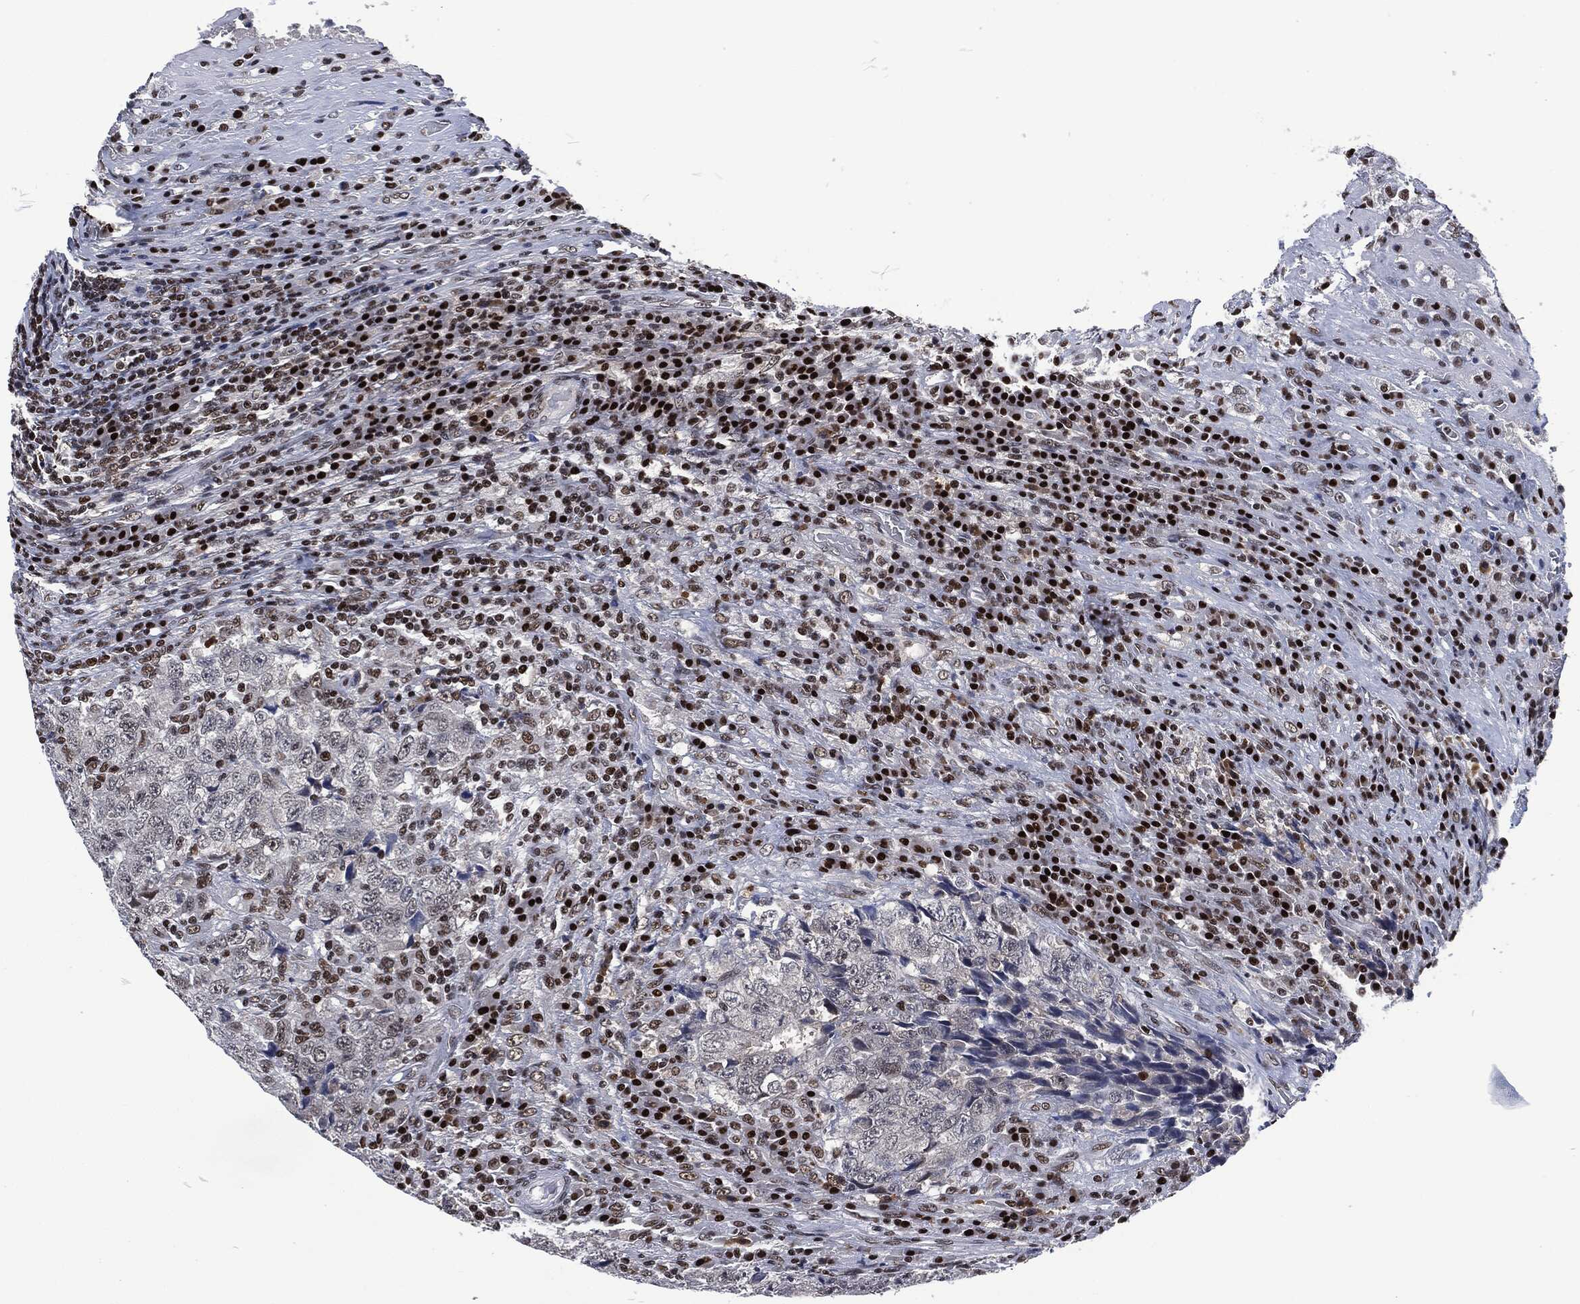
{"staining": {"intensity": "negative", "quantity": "none", "location": "none"}, "tissue": "testis cancer", "cell_type": "Tumor cells", "image_type": "cancer", "snomed": [{"axis": "morphology", "description": "Necrosis, NOS"}, {"axis": "morphology", "description": "Carcinoma, Embryonal, NOS"}, {"axis": "topography", "description": "Testis"}], "caption": "The photomicrograph demonstrates no significant expression in tumor cells of testis embryonal carcinoma. (Stains: DAB IHC with hematoxylin counter stain, Microscopy: brightfield microscopy at high magnification).", "gene": "DCPS", "patient": {"sex": "male", "age": 19}}